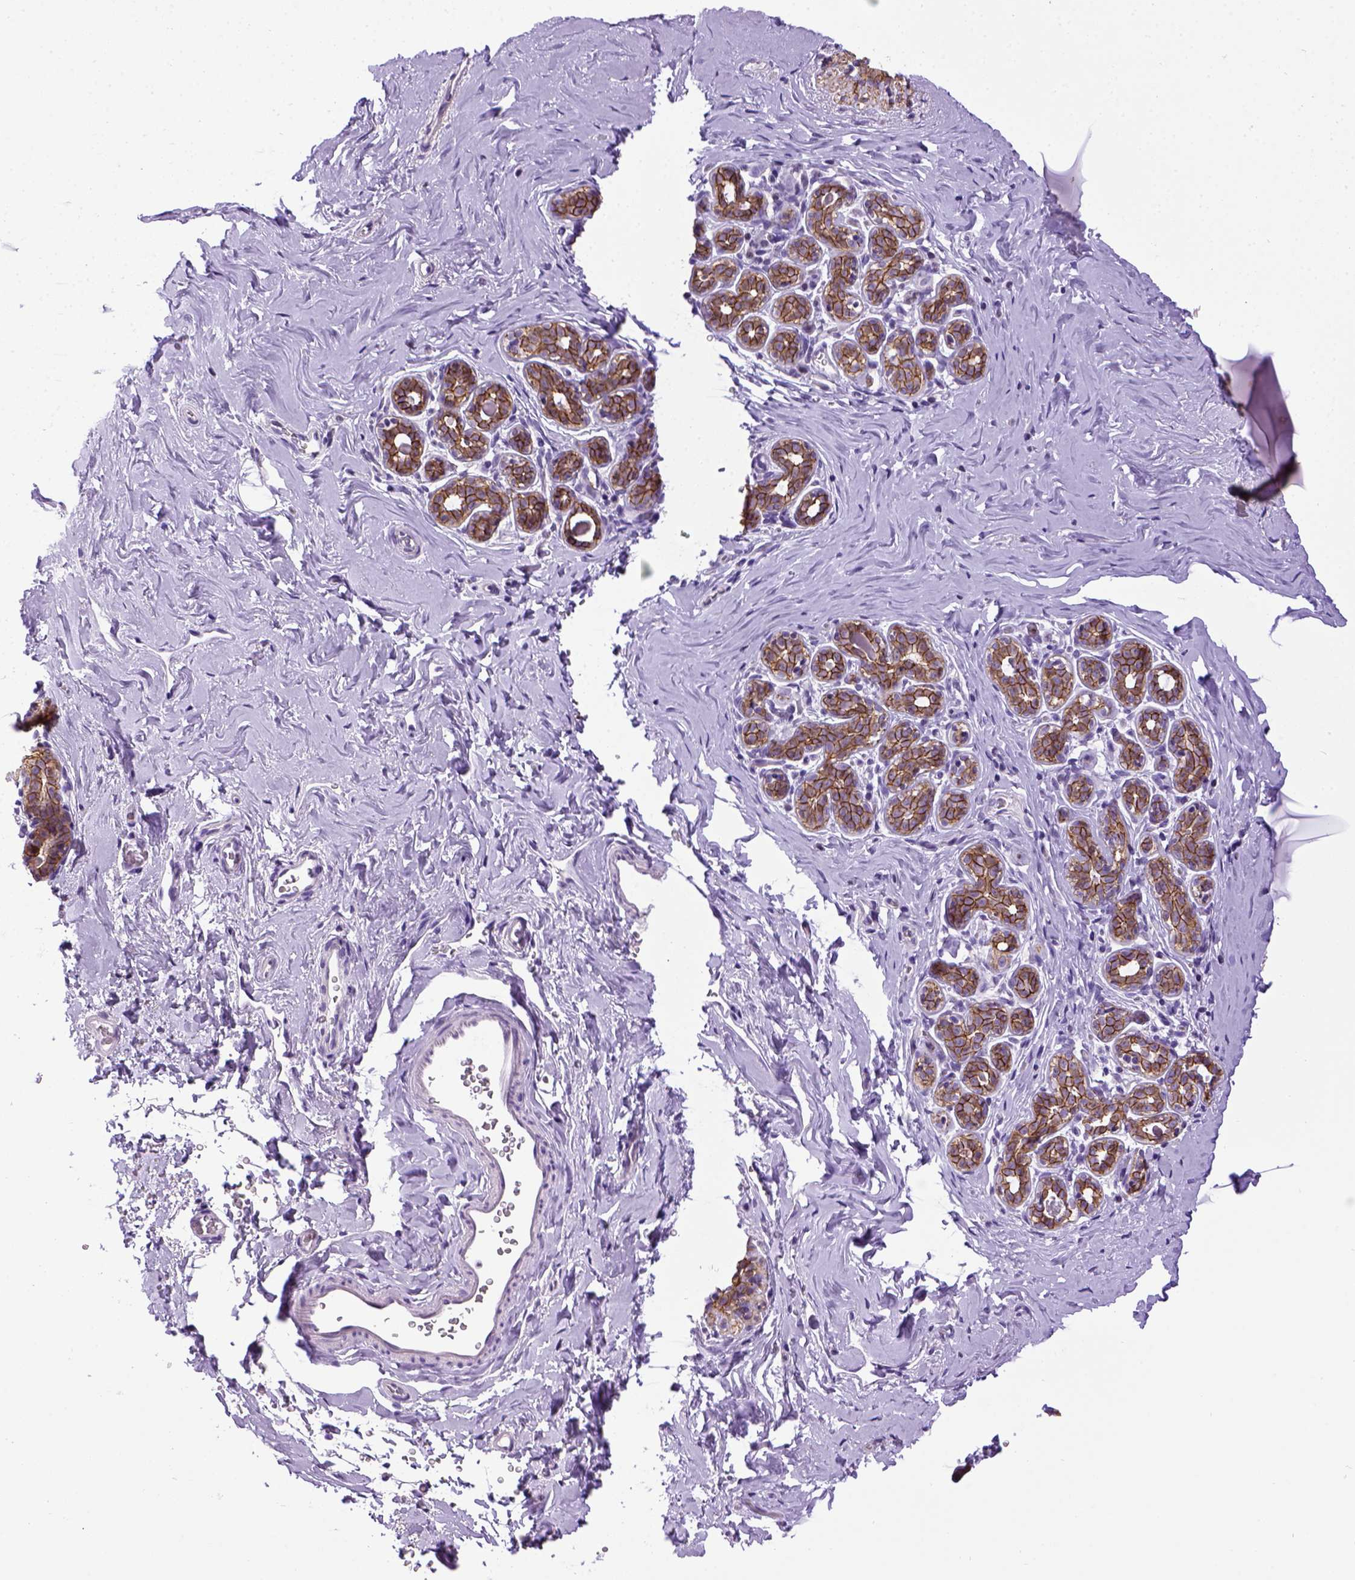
{"staining": {"intensity": "negative", "quantity": "none", "location": "none"}, "tissue": "breast", "cell_type": "Adipocytes", "image_type": "normal", "snomed": [{"axis": "morphology", "description": "Normal tissue, NOS"}, {"axis": "topography", "description": "Skin"}, {"axis": "topography", "description": "Breast"}], "caption": "Adipocytes show no significant staining in unremarkable breast.", "gene": "CDH1", "patient": {"sex": "female", "age": 43}}